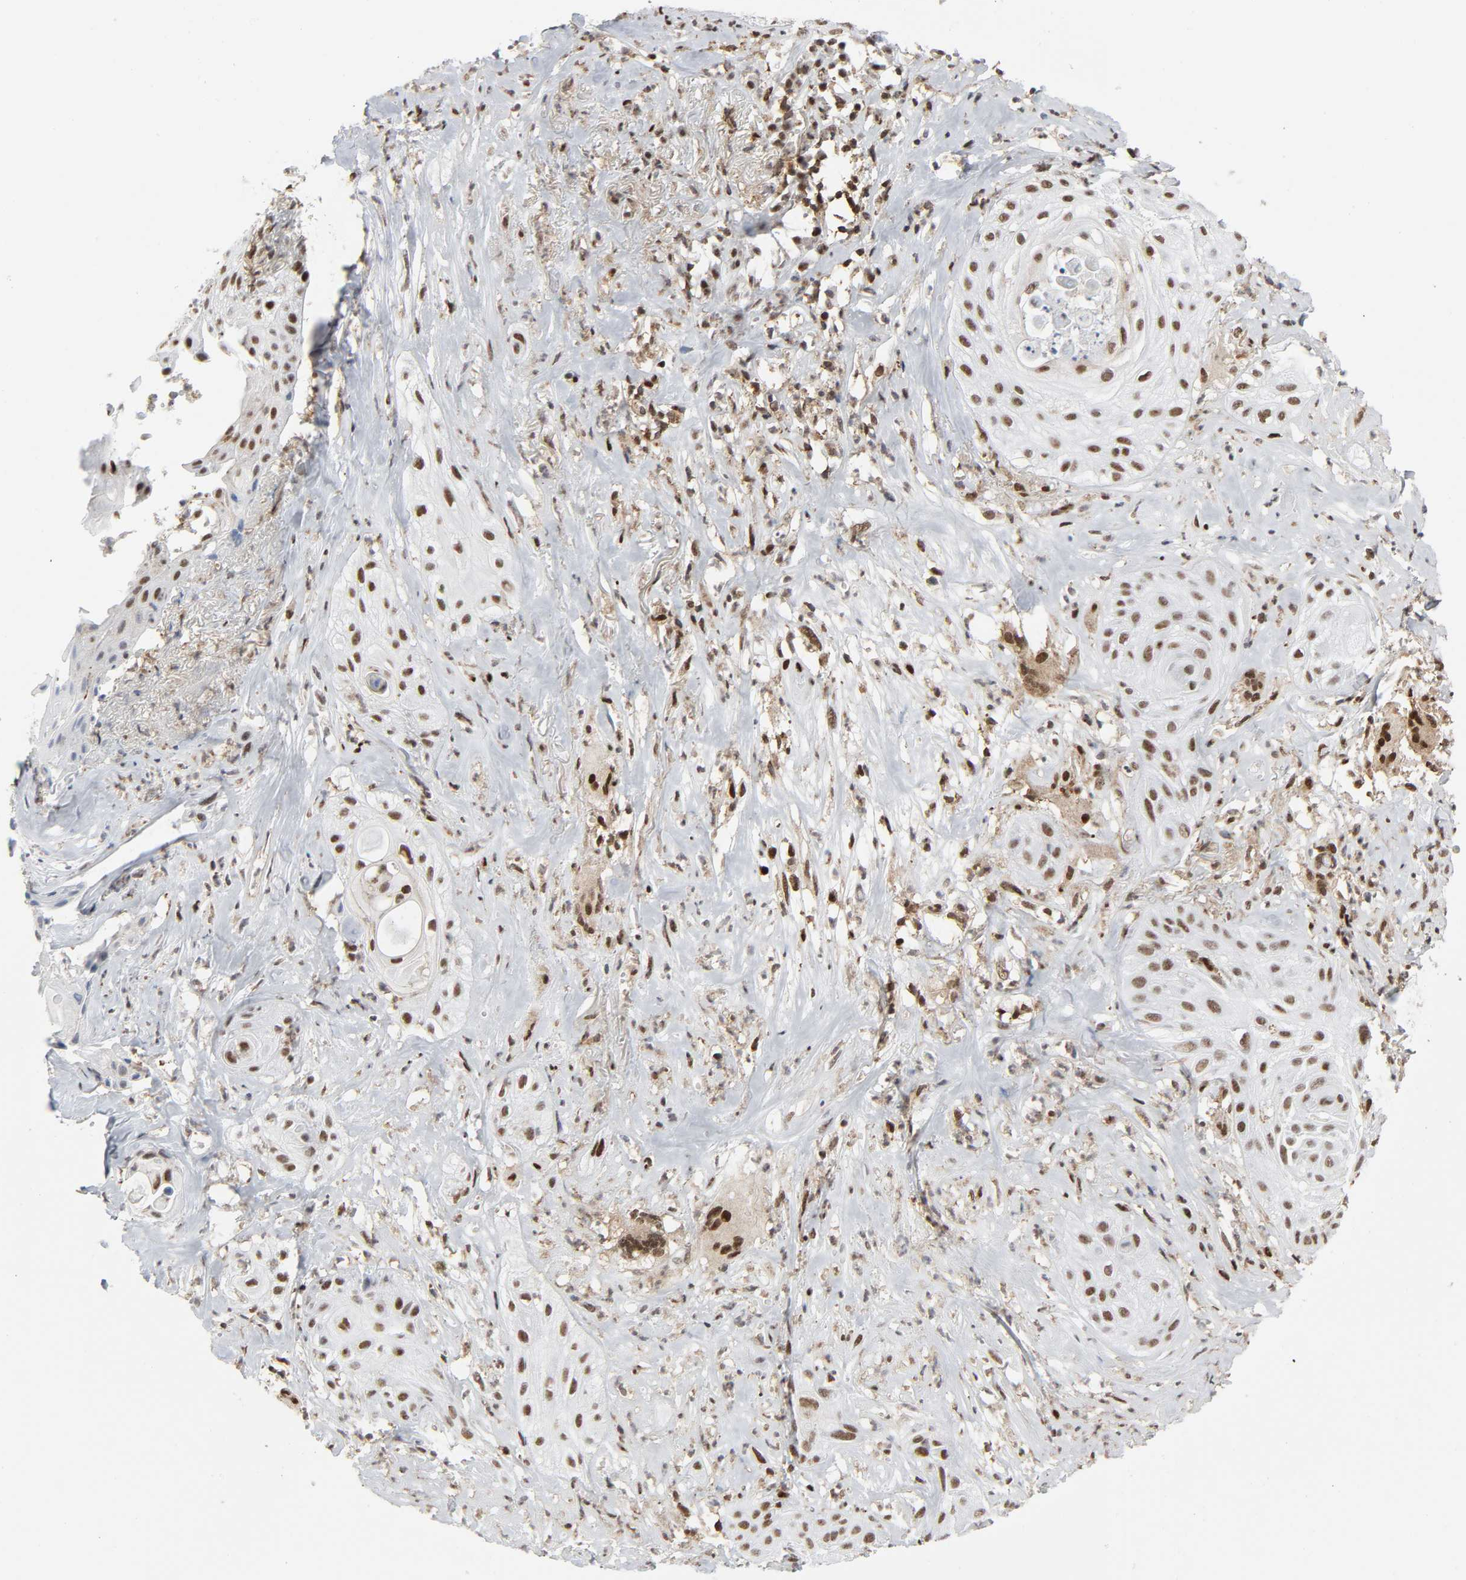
{"staining": {"intensity": "moderate", "quantity": ">75%", "location": "nuclear"}, "tissue": "skin cancer", "cell_type": "Tumor cells", "image_type": "cancer", "snomed": [{"axis": "morphology", "description": "Squamous cell carcinoma, NOS"}, {"axis": "topography", "description": "Skin"}], "caption": "Immunohistochemistry (IHC) (DAB (3,3'-diaminobenzidine)) staining of human squamous cell carcinoma (skin) displays moderate nuclear protein staining in about >75% of tumor cells.", "gene": "WAS", "patient": {"sex": "male", "age": 65}}